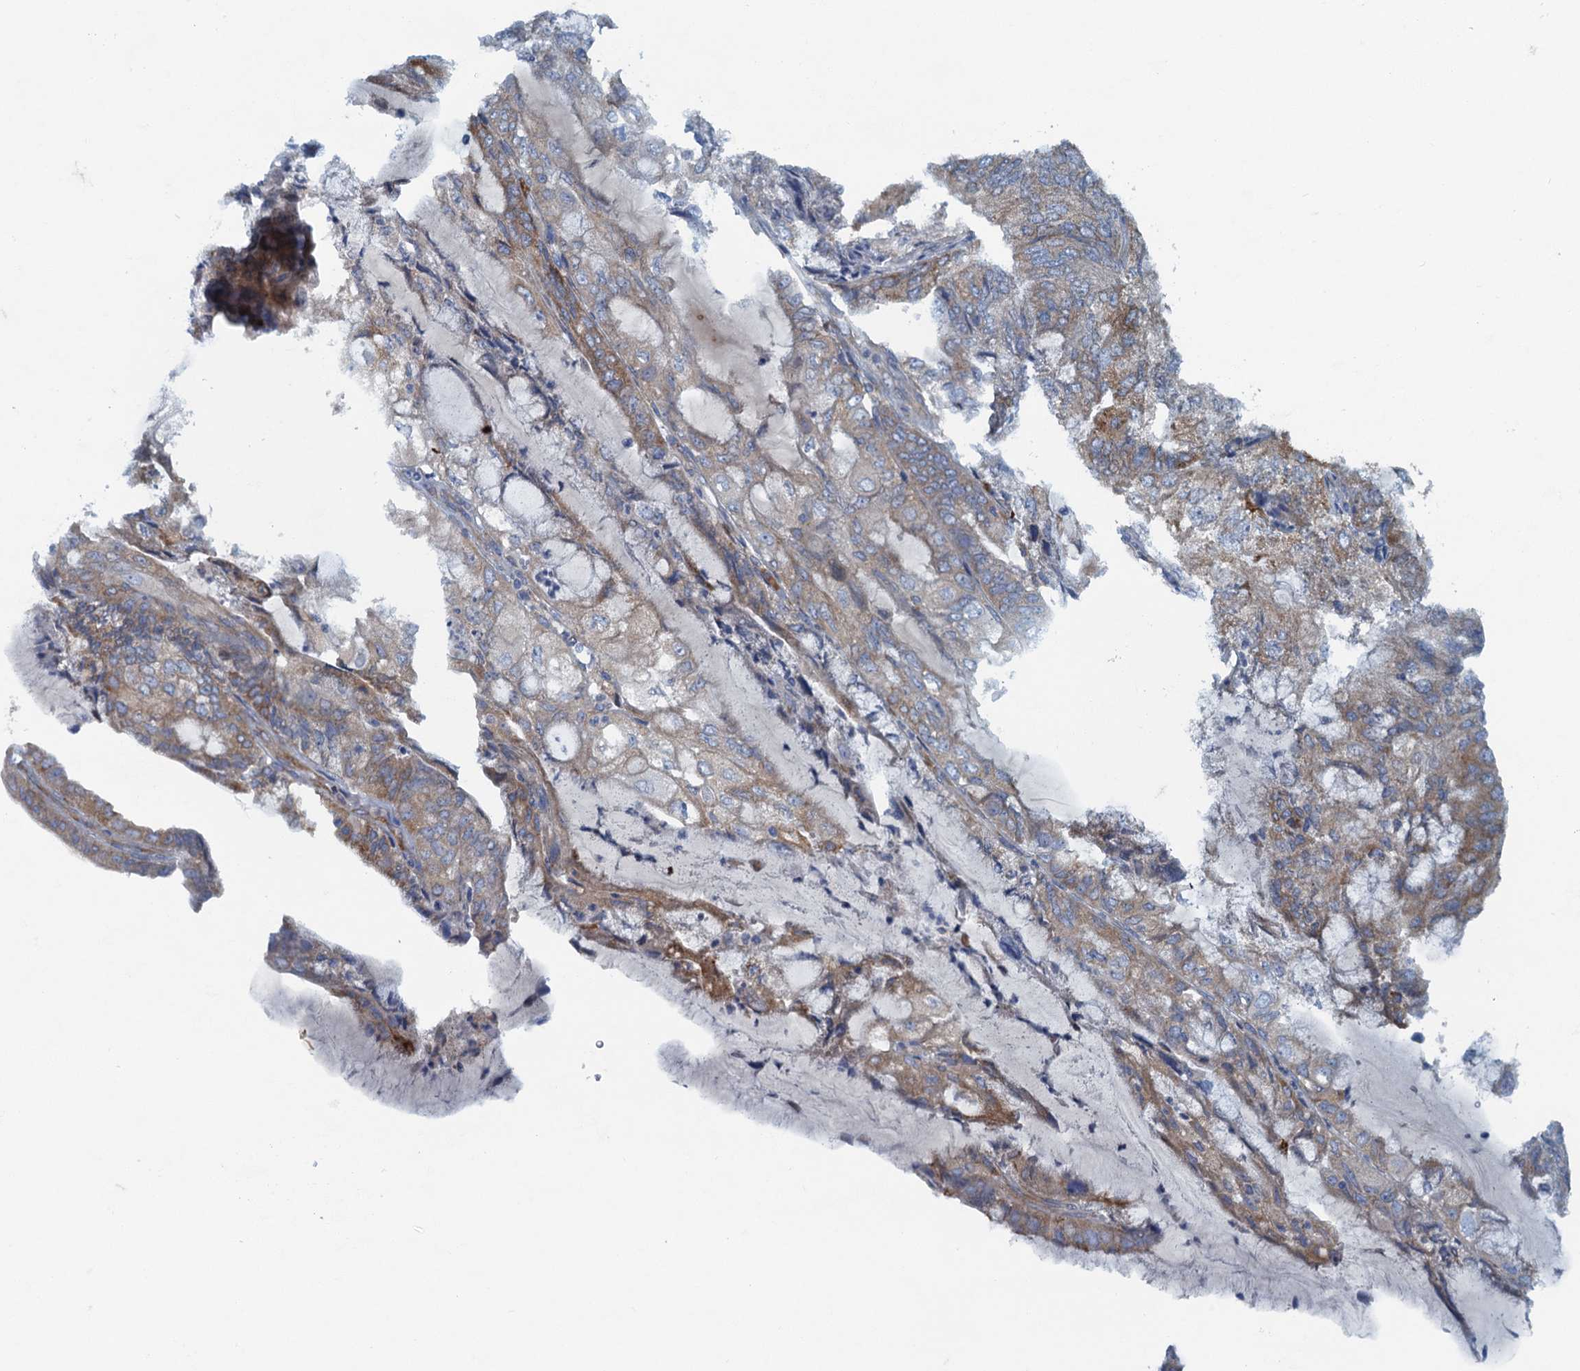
{"staining": {"intensity": "moderate", "quantity": "25%-75%", "location": "cytoplasmic/membranous"}, "tissue": "endometrial cancer", "cell_type": "Tumor cells", "image_type": "cancer", "snomed": [{"axis": "morphology", "description": "Adenocarcinoma, NOS"}, {"axis": "topography", "description": "Endometrium"}], "caption": "Endometrial cancer was stained to show a protein in brown. There is medium levels of moderate cytoplasmic/membranous positivity in approximately 25%-75% of tumor cells. (Brightfield microscopy of DAB IHC at high magnification).", "gene": "MYDGF", "patient": {"sex": "female", "age": 81}}